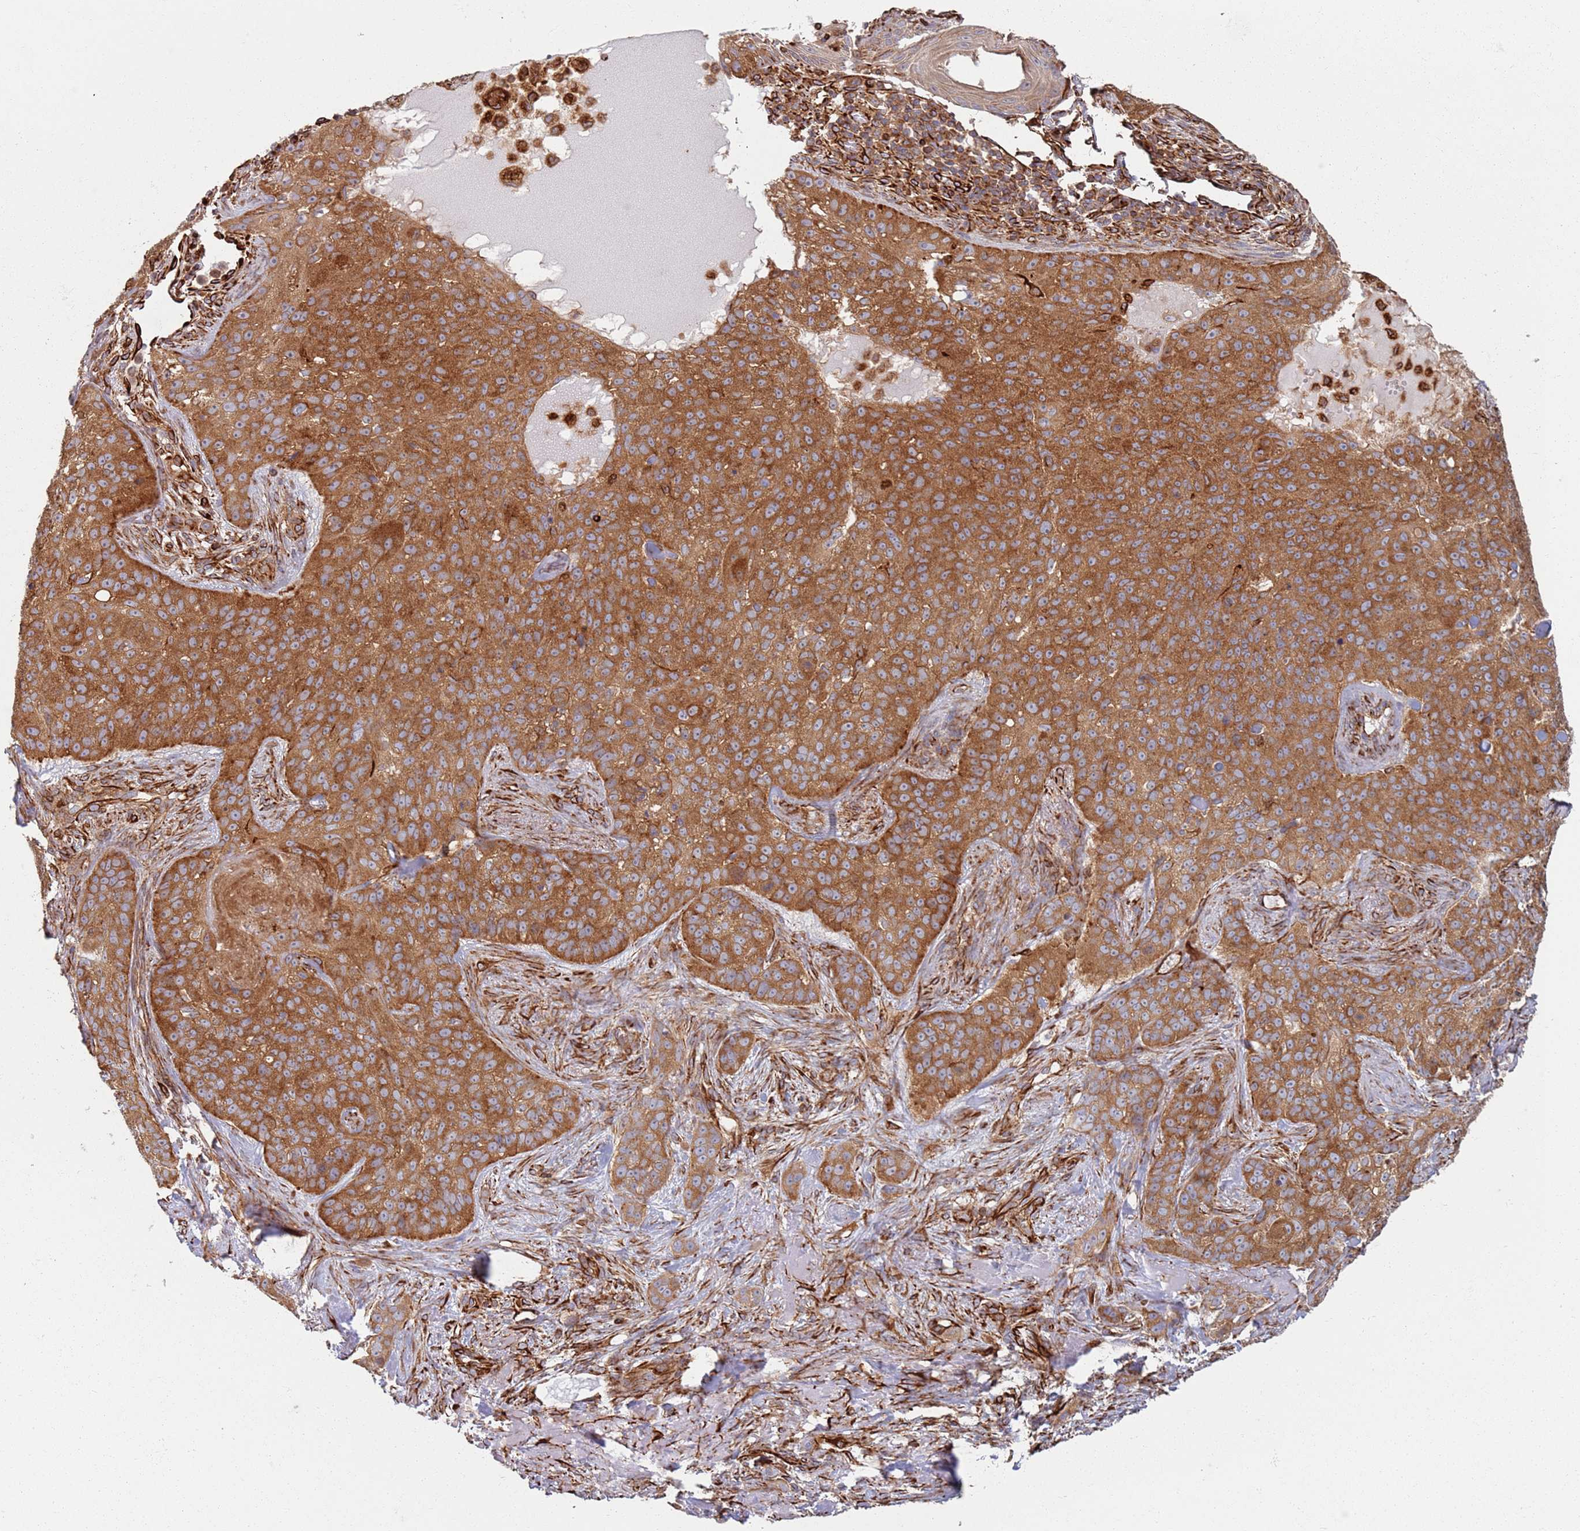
{"staining": {"intensity": "strong", "quantity": ">75%", "location": "cytoplasmic/membranous"}, "tissue": "skin cancer", "cell_type": "Tumor cells", "image_type": "cancer", "snomed": [{"axis": "morphology", "description": "Basal cell carcinoma"}, {"axis": "topography", "description": "Skin"}], "caption": "Basal cell carcinoma (skin) stained with immunohistochemistry (IHC) shows strong cytoplasmic/membranous expression in about >75% of tumor cells.", "gene": "SNAPIN", "patient": {"sex": "female", "age": 92}}